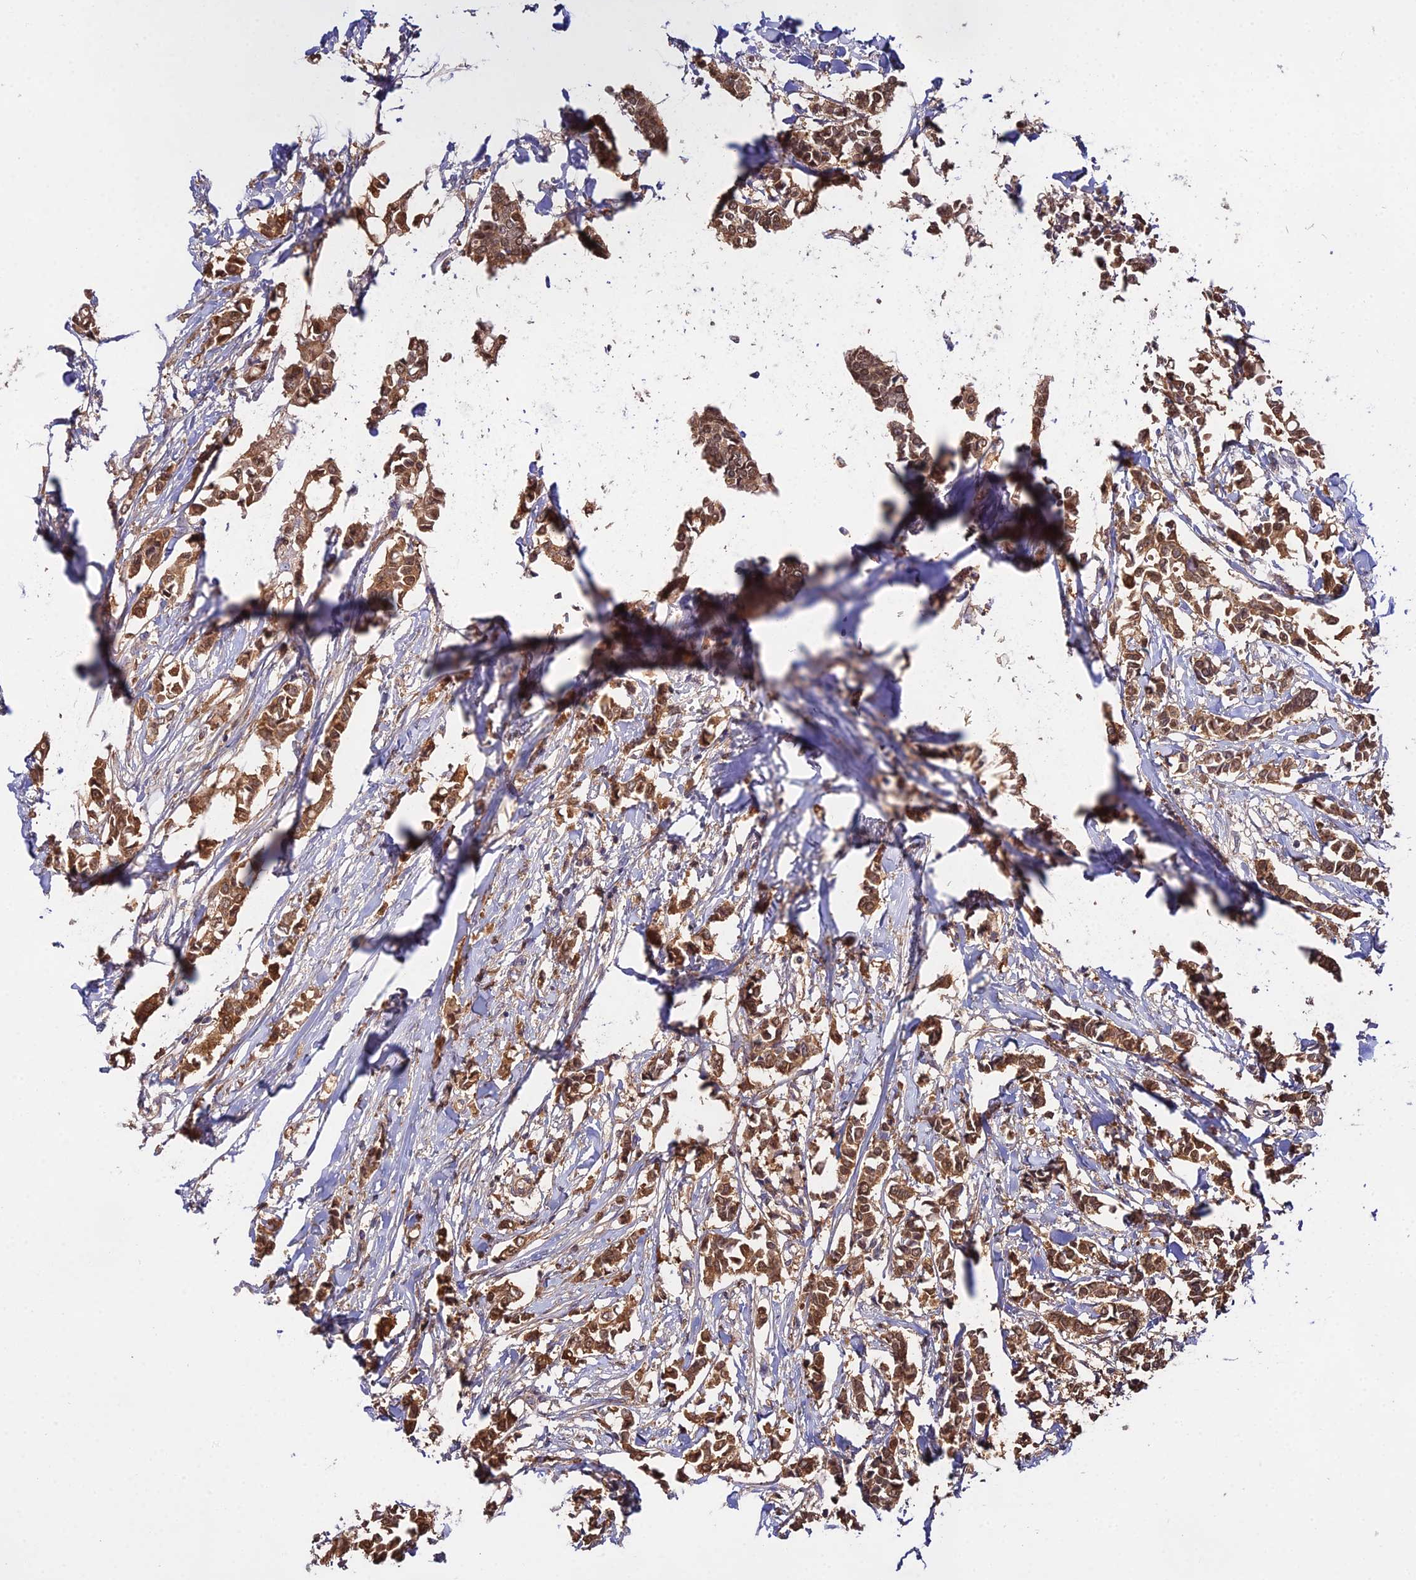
{"staining": {"intensity": "strong", "quantity": ">75%", "location": "cytoplasmic/membranous"}, "tissue": "breast cancer", "cell_type": "Tumor cells", "image_type": "cancer", "snomed": [{"axis": "morphology", "description": "Duct carcinoma"}, {"axis": "topography", "description": "Breast"}], "caption": "Breast cancer (invasive ductal carcinoma) tissue shows strong cytoplasmic/membranous staining in approximately >75% of tumor cells", "gene": "FBP1", "patient": {"sex": "female", "age": 41}}